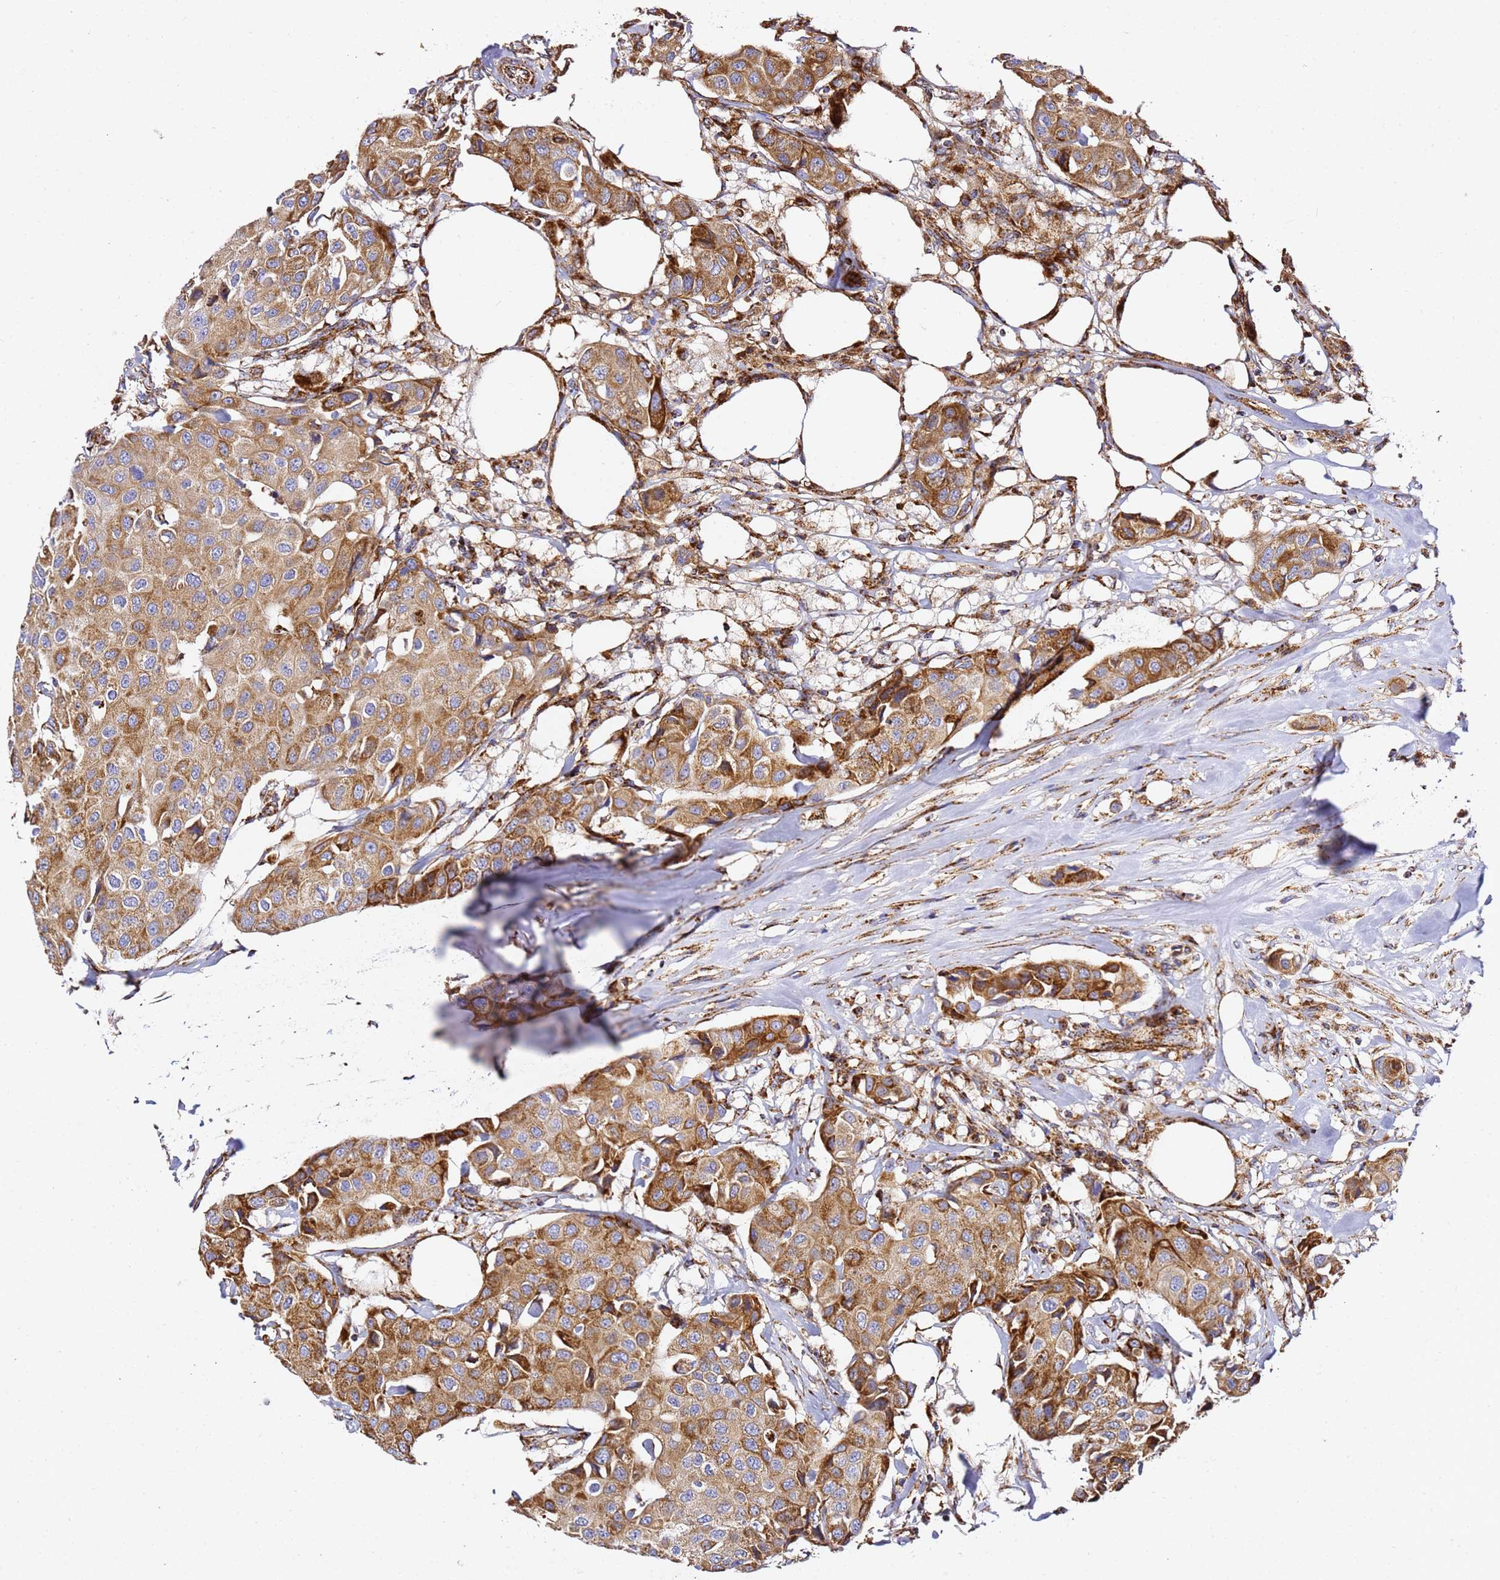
{"staining": {"intensity": "moderate", "quantity": ">75%", "location": "cytoplasmic/membranous"}, "tissue": "breast cancer", "cell_type": "Tumor cells", "image_type": "cancer", "snomed": [{"axis": "morphology", "description": "Duct carcinoma"}, {"axis": "topography", "description": "Breast"}], "caption": "Protein expression analysis of human breast cancer (infiltrating ductal carcinoma) reveals moderate cytoplasmic/membranous positivity in approximately >75% of tumor cells. (IHC, brightfield microscopy, high magnification).", "gene": "NDUFA3", "patient": {"sex": "female", "age": 80}}